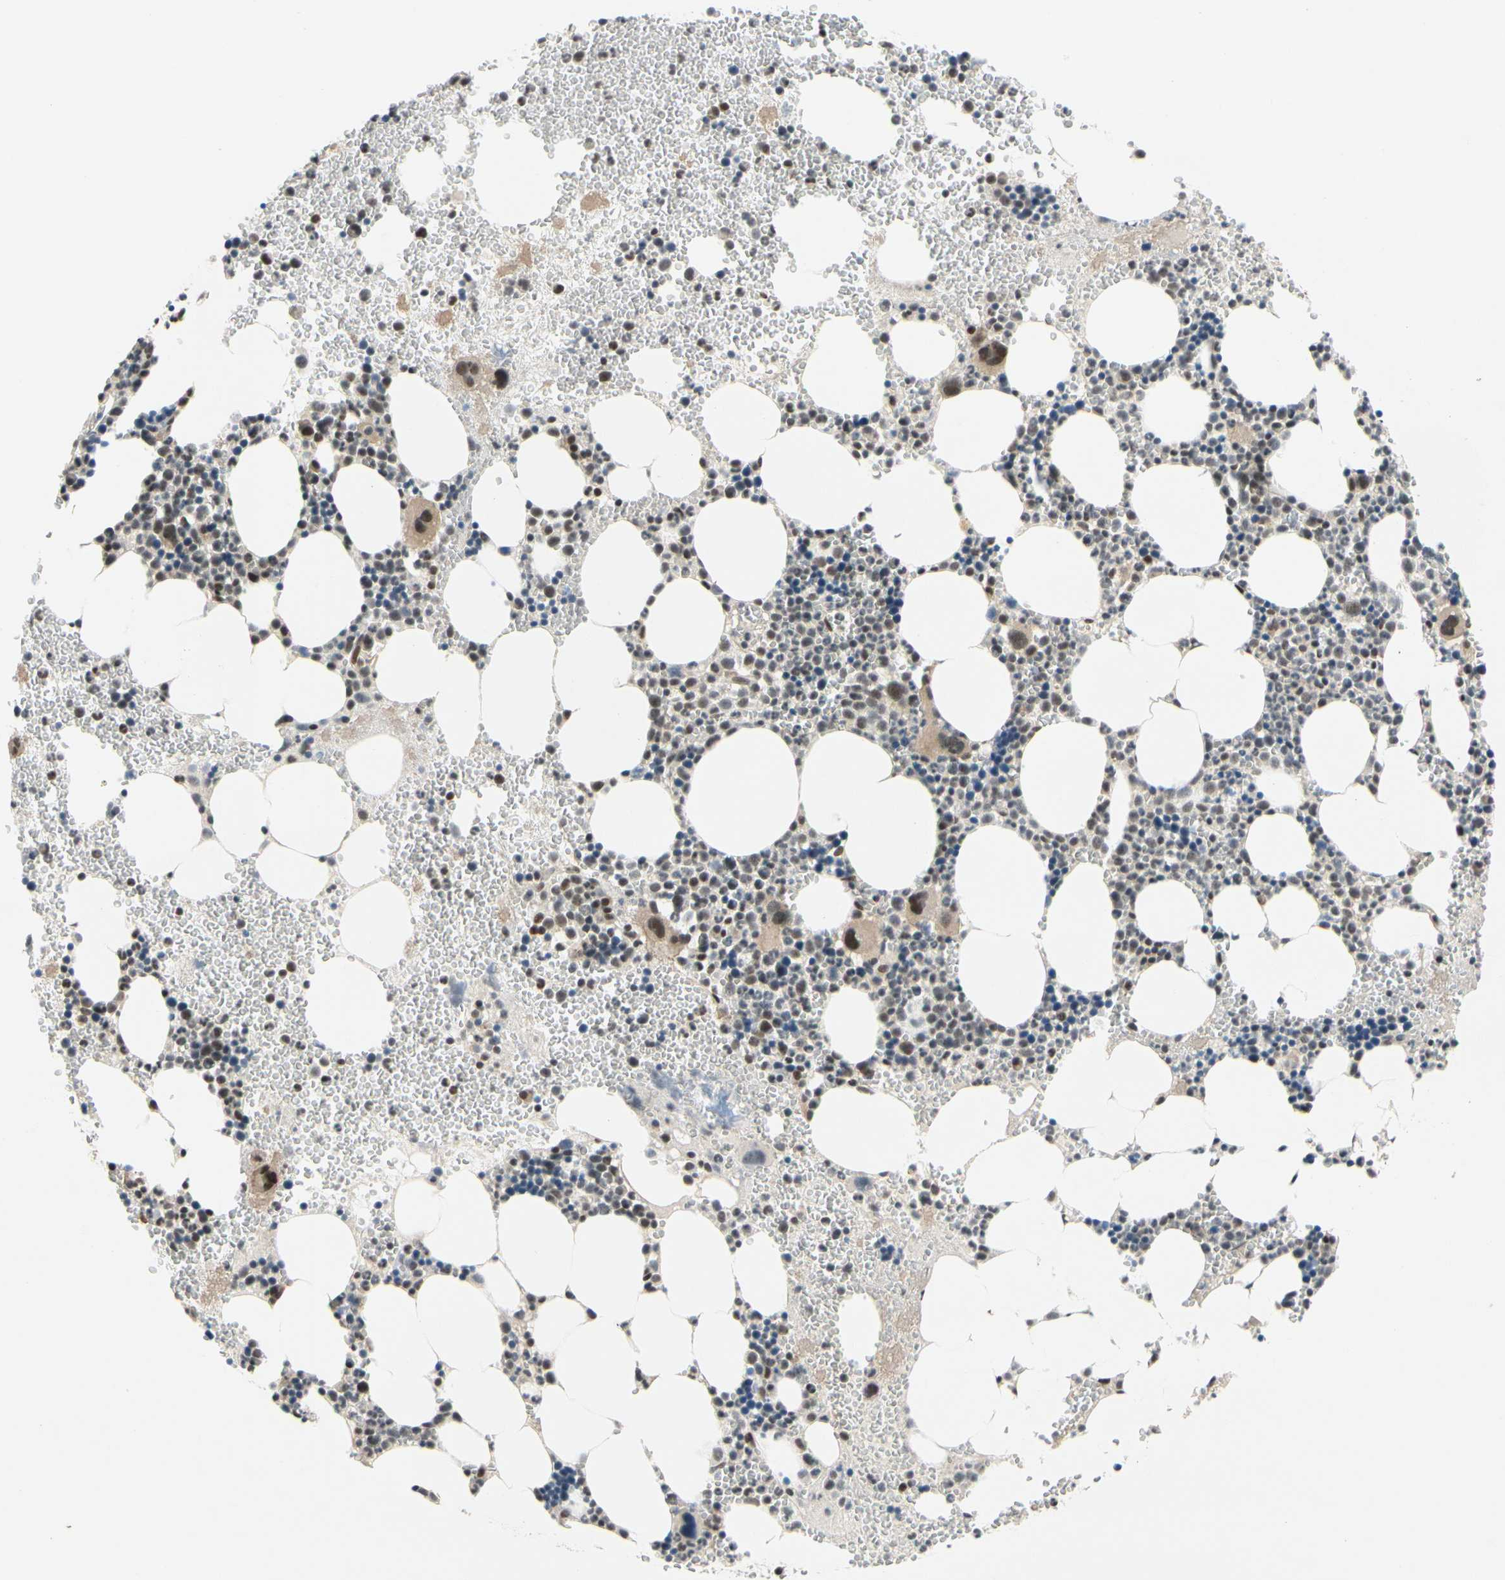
{"staining": {"intensity": "moderate", "quantity": "25%-75%", "location": "nuclear"}, "tissue": "bone marrow", "cell_type": "Hematopoietic cells", "image_type": "normal", "snomed": [{"axis": "morphology", "description": "Normal tissue, NOS"}, {"axis": "morphology", "description": "Inflammation, NOS"}, {"axis": "topography", "description": "Bone marrow"}], "caption": "Hematopoietic cells demonstrate medium levels of moderate nuclear staining in about 25%-75% of cells in unremarkable human bone marrow.", "gene": "TAF4", "patient": {"sex": "female", "age": 76}}